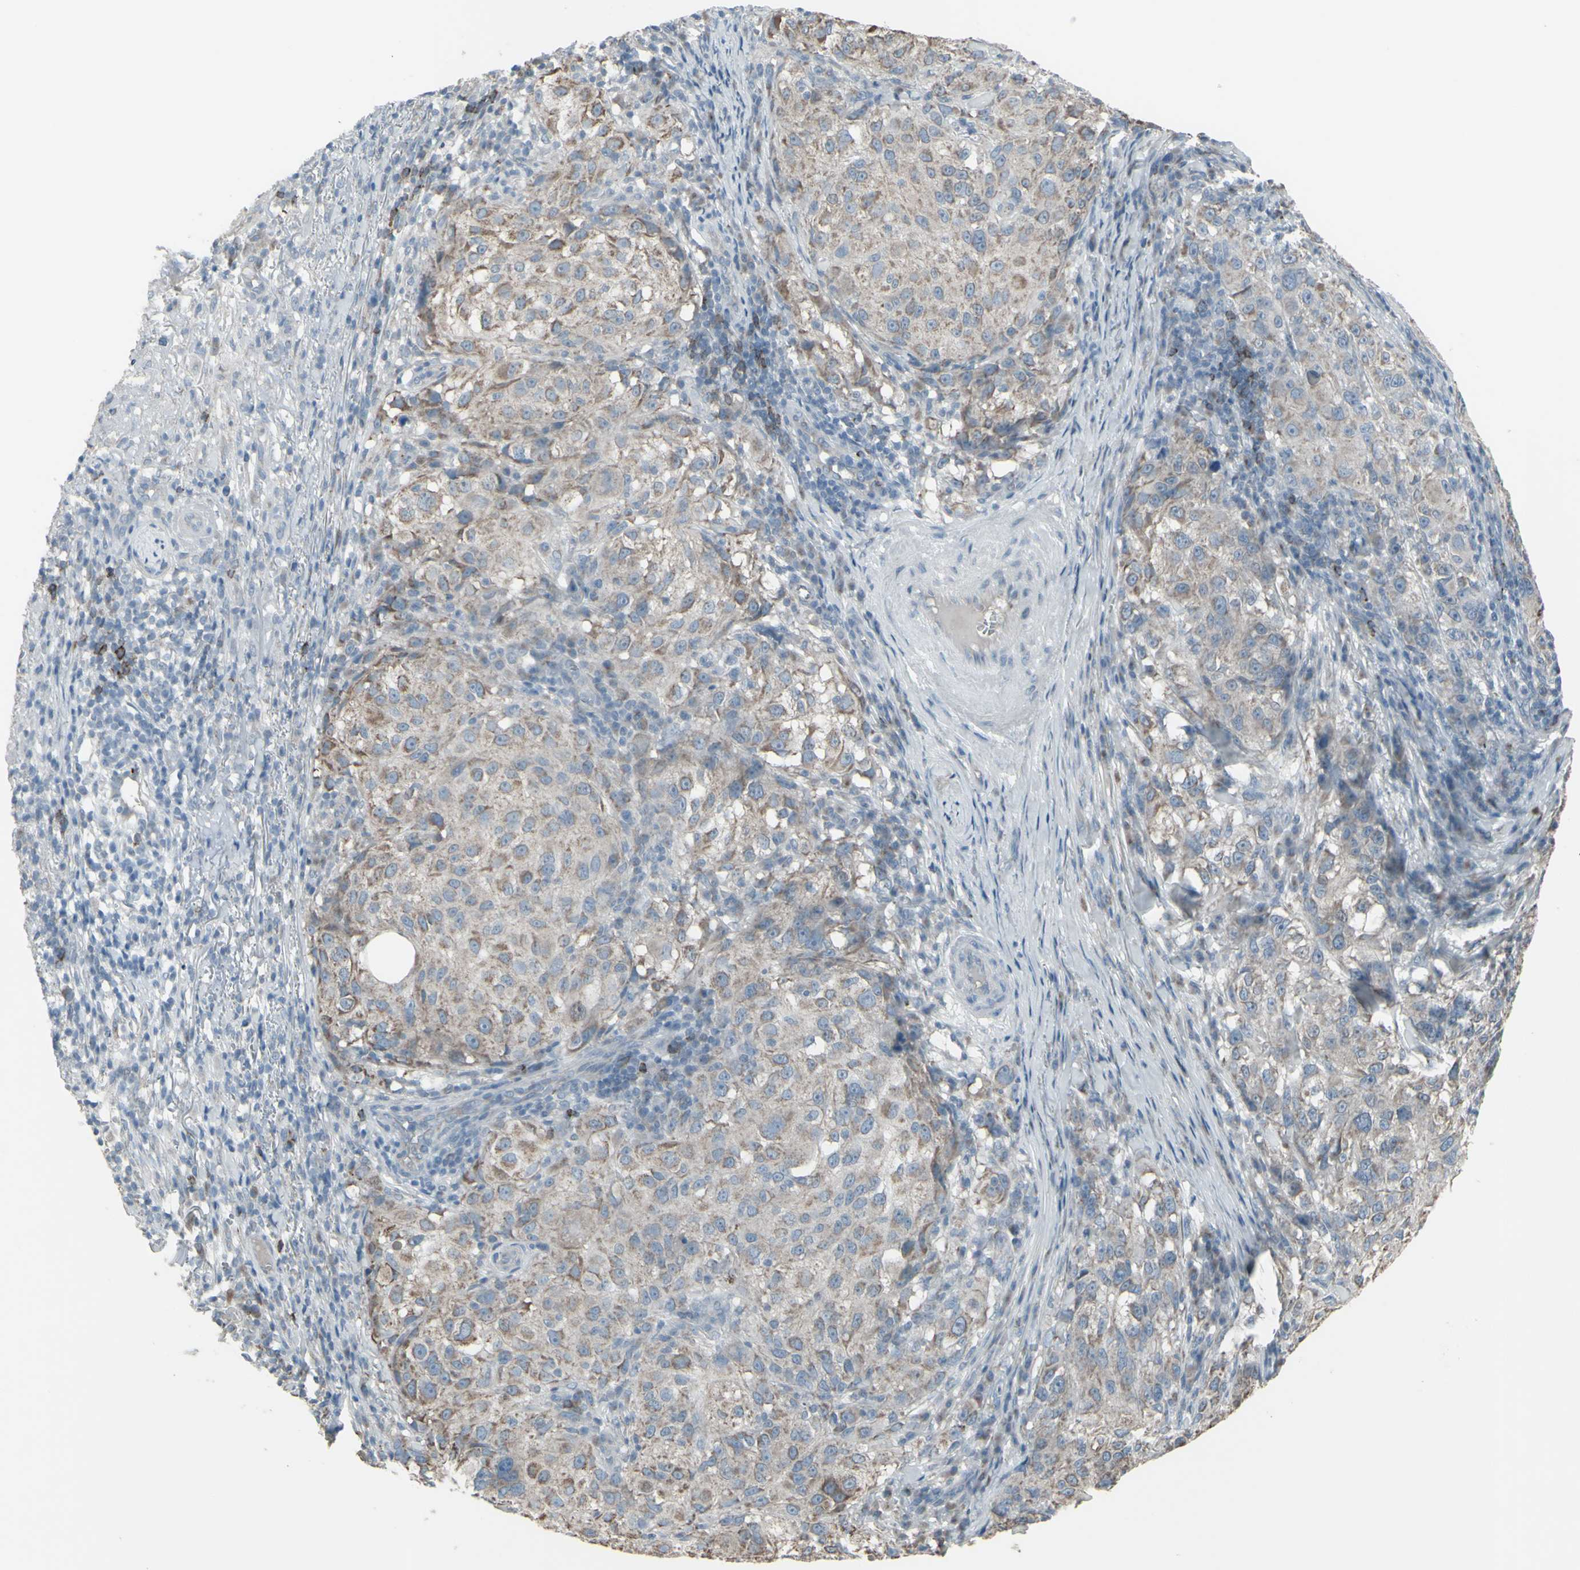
{"staining": {"intensity": "weak", "quantity": ">75%", "location": "cytoplasmic/membranous"}, "tissue": "melanoma", "cell_type": "Tumor cells", "image_type": "cancer", "snomed": [{"axis": "morphology", "description": "Necrosis, NOS"}, {"axis": "morphology", "description": "Malignant melanoma, NOS"}, {"axis": "topography", "description": "Skin"}], "caption": "A photomicrograph of malignant melanoma stained for a protein shows weak cytoplasmic/membranous brown staining in tumor cells.", "gene": "CD79B", "patient": {"sex": "female", "age": 87}}